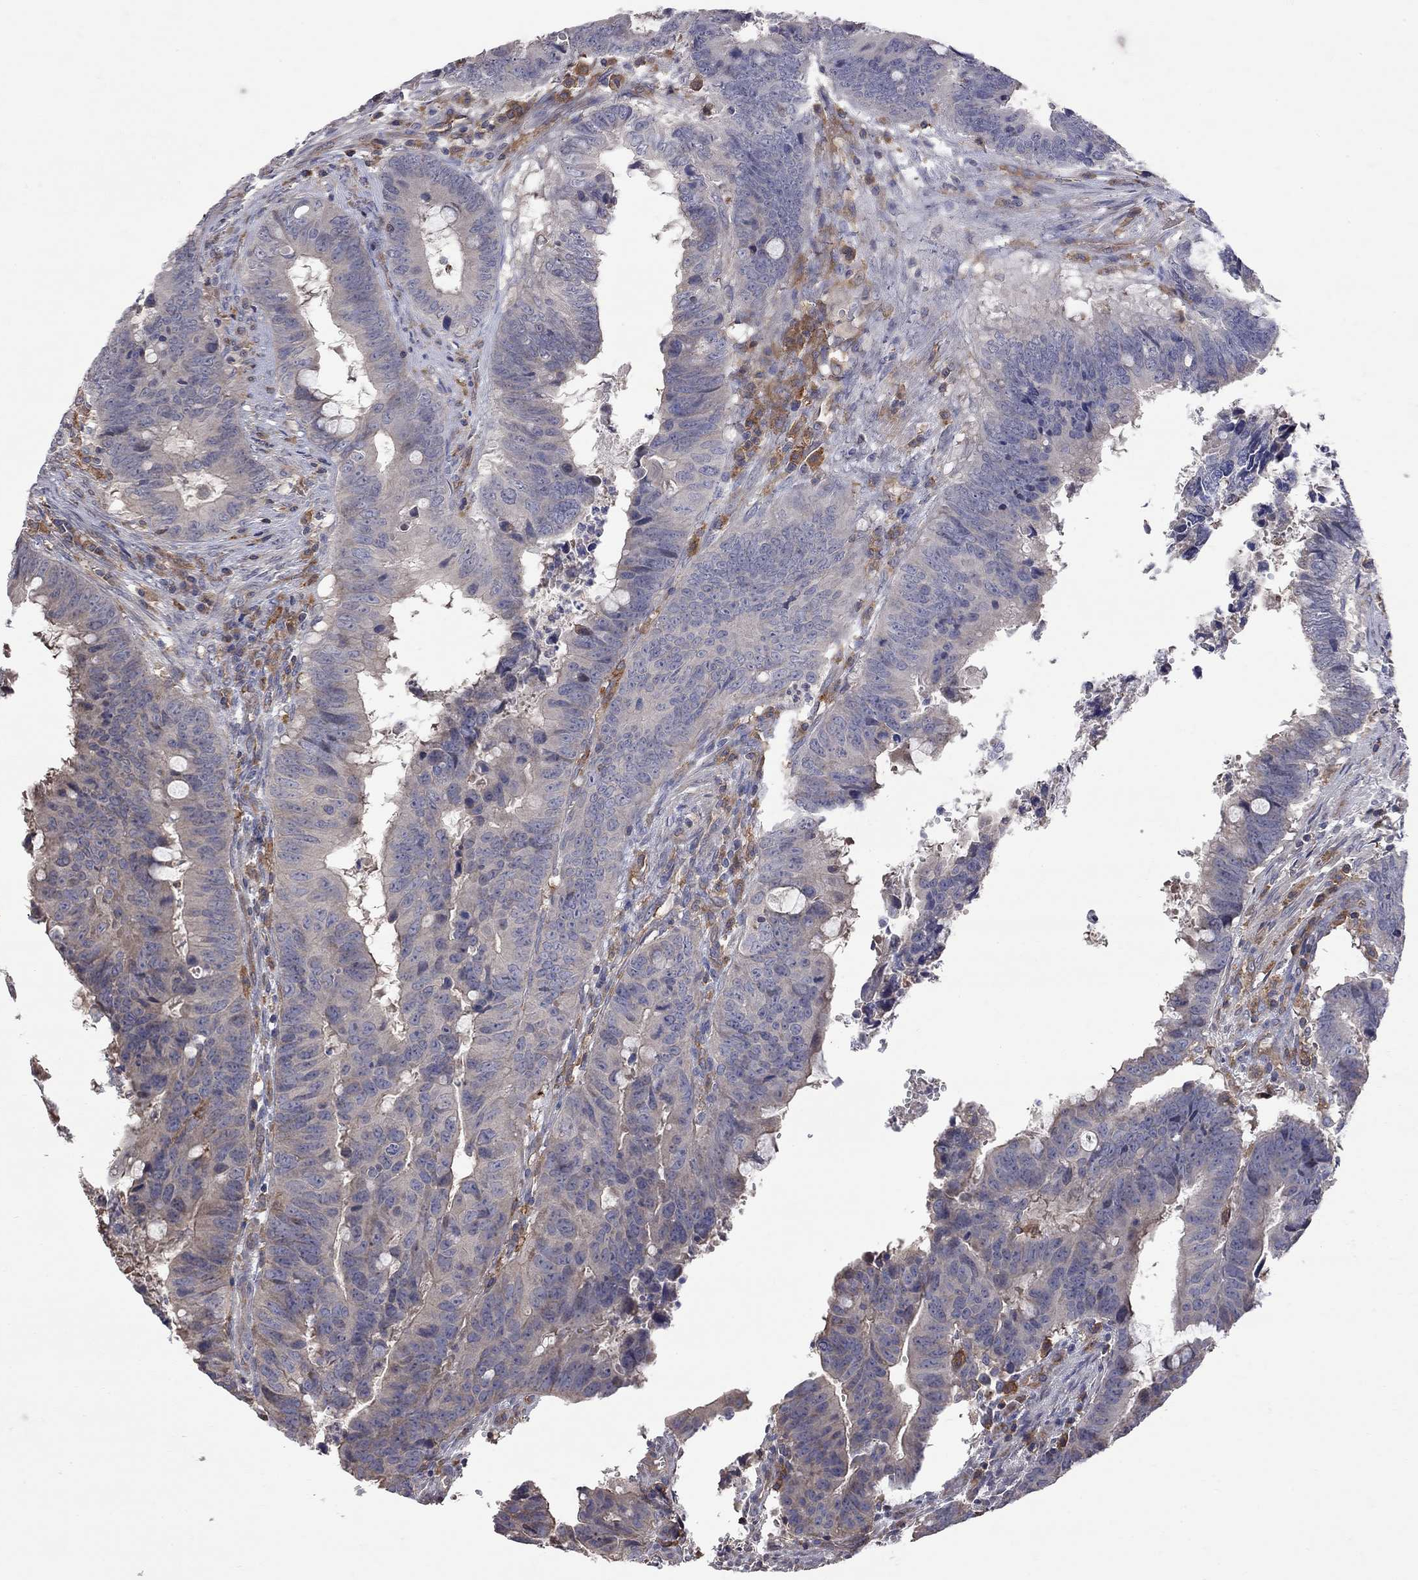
{"staining": {"intensity": "negative", "quantity": "none", "location": "none"}, "tissue": "colorectal cancer", "cell_type": "Tumor cells", "image_type": "cancer", "snomed": [{"axis": "morphology", "description": "Adenocarcinoma, NOS"}, {"axis": "topography", "description": "Colon"}], "caption": "IHC of human colorectal cancer (adenocarcinoma) demonstrates no positivity in tumor cells. (DAB immunohistochemistry visualized using brightfield microscopy, high magnification).", "gene": "ABI3", "patient": {"sex": "female", "age": 82}}